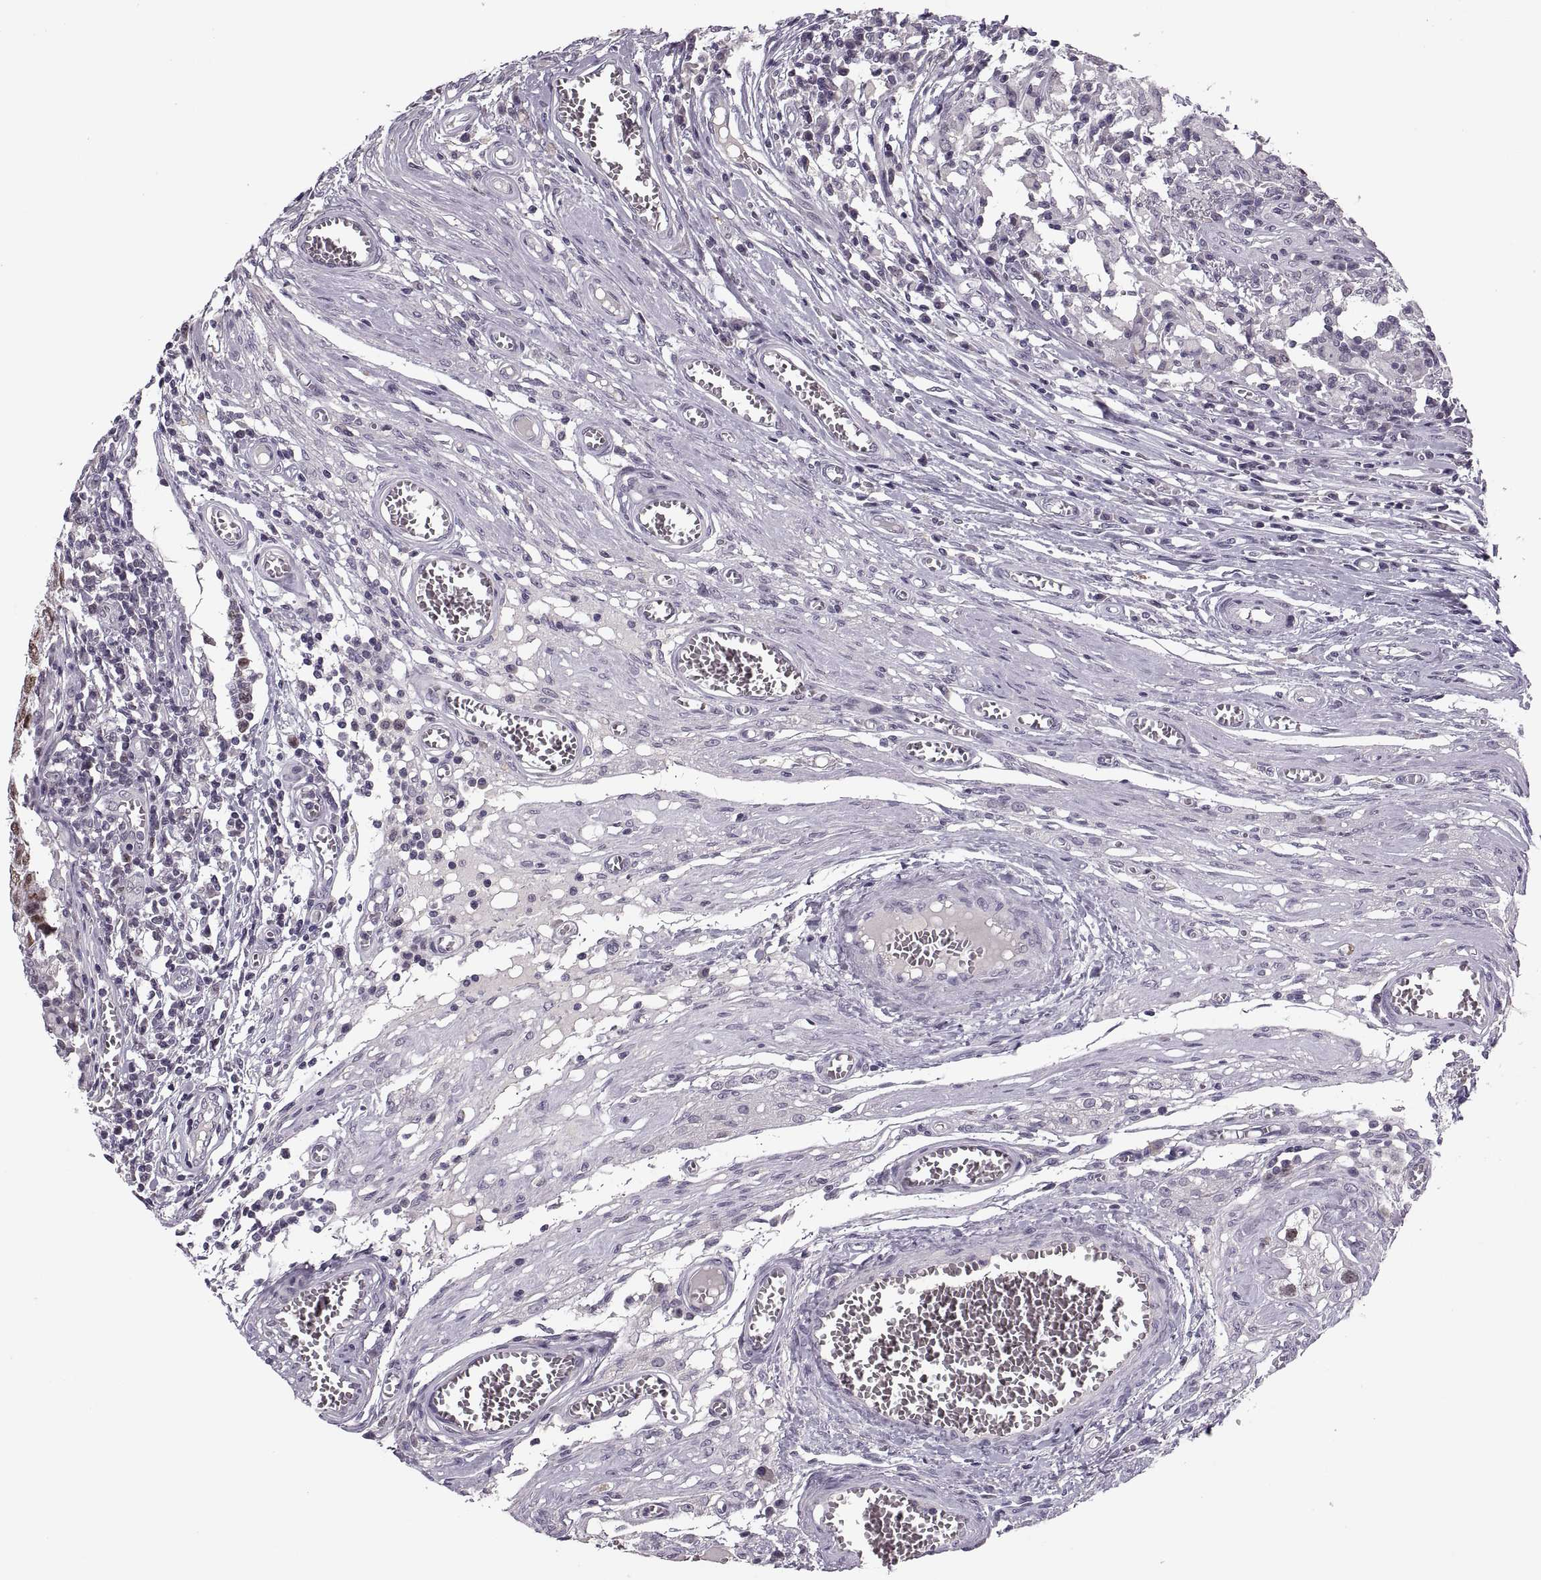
{"staining": {"intensity": "moderate", "quantity": "<25%", "location": "nuclear"}, "tissue": "testis cancer", "cell_type": "Tumor cells", "image_type": "cancer", "snomed": [{"axis": "morphology", "description": "Carcinoma, Embryonal, NOS"}, {"axis": "topography", "description": "Testis"}], "caption": "Protein positivity by immunohistochemistry (IHC) demonstrates moderate nuclear expression in about <25% of tumor cells in testis cancer.", "gene": "CACNA1F", "patient": {"sex": "male", "age": 36}}